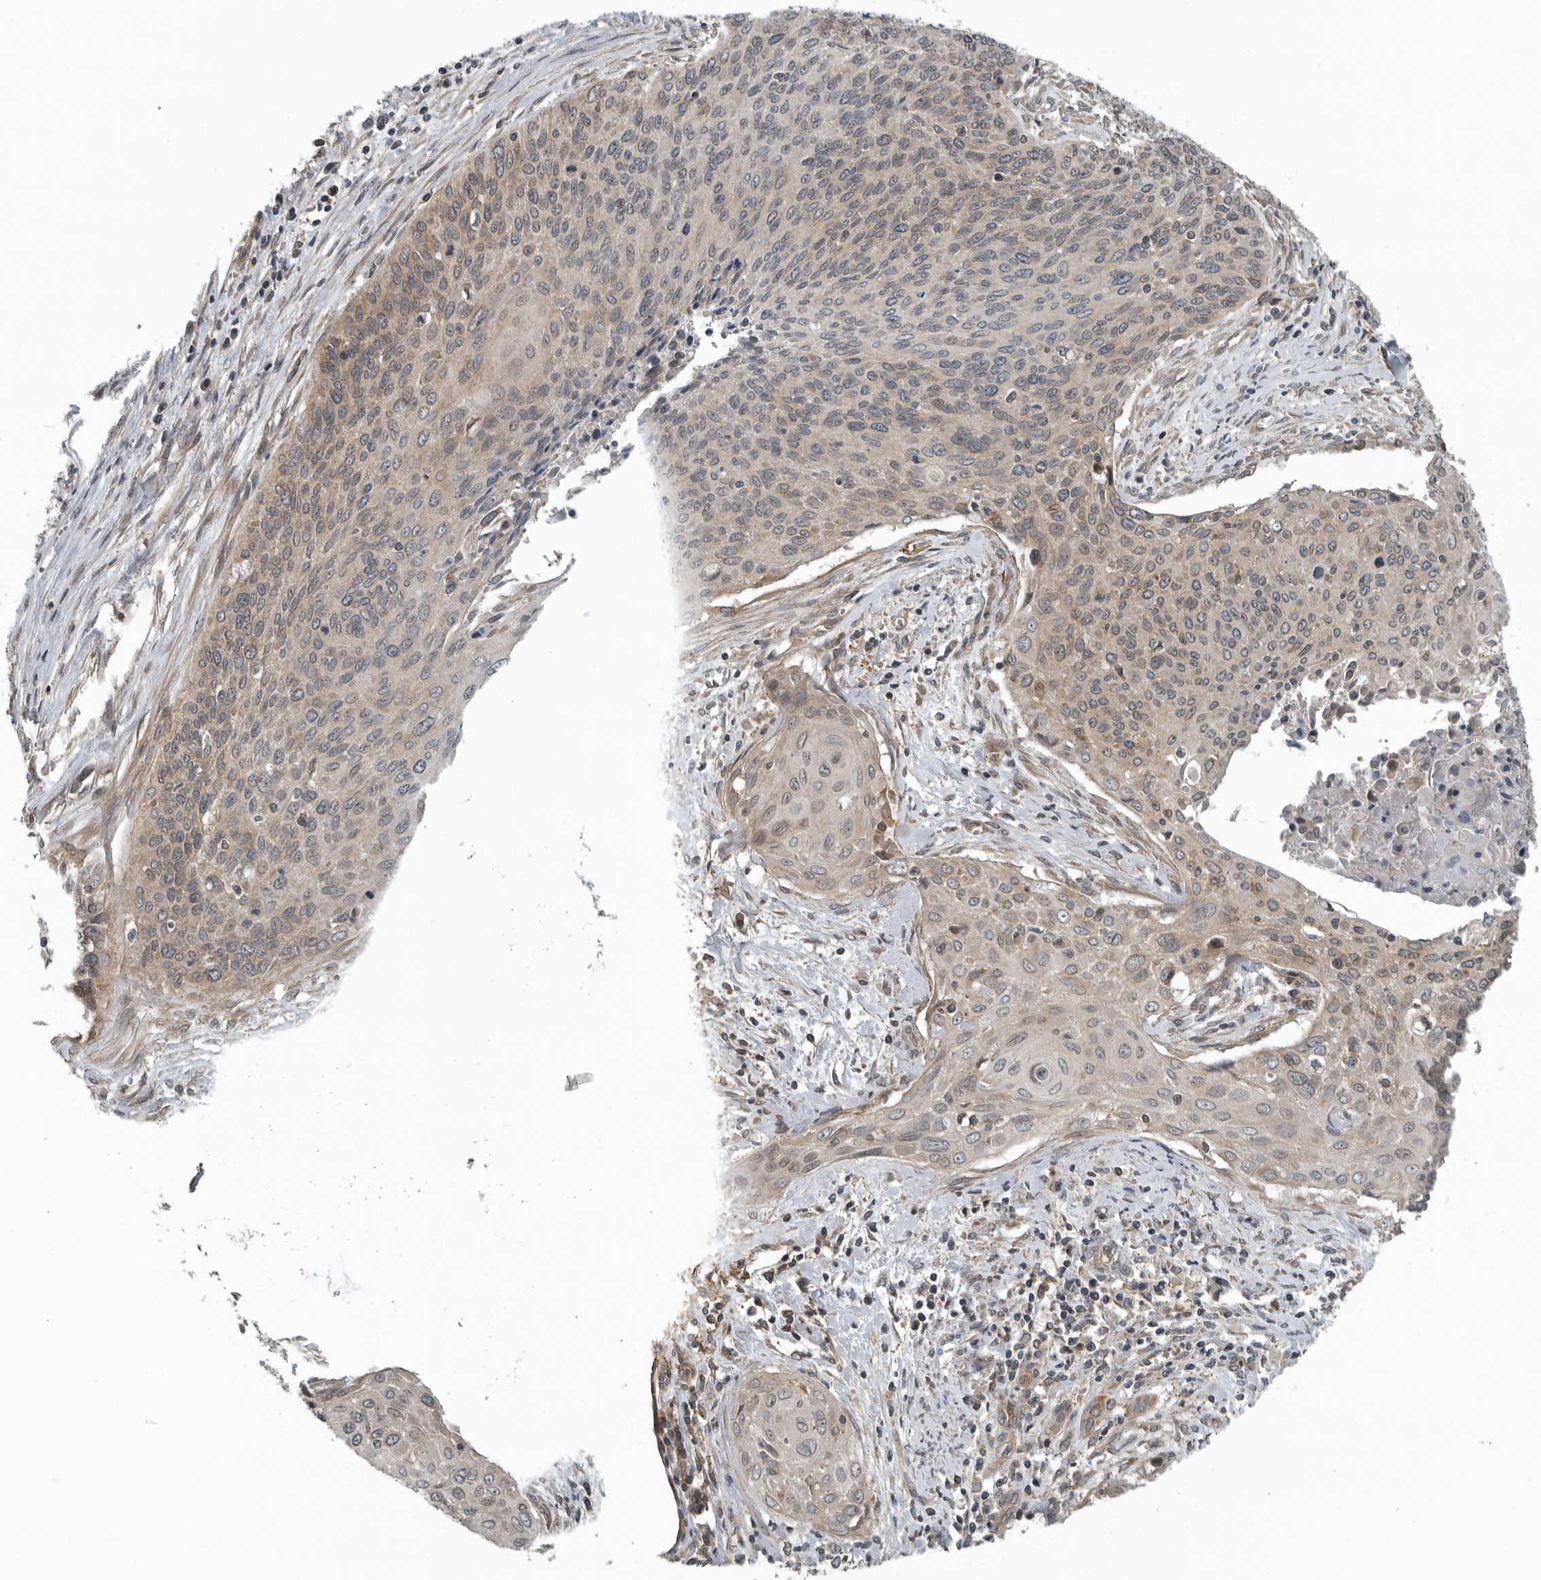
{"staining": {"intensity": "weak", "quantity": "25%-75%", "location": "cytoplasmic/membranous"}, "tissue": "cervical cancer", "cell_type": "Tumor cells", "image_type": "cancer", "snomed": [{"axis": "morphology", "description": "Squamous cell carcinoma, NOS"}, {"axis": "topography", "description": "Cervix"}], "caption": "High-power microscopy captured an immunohistochemistry (IHC) micrograph of cervical cancer, revealing weak cytoplasmic/membranous expression in about 25%-75% of tumor cells. Nuclei are stained in blue.", "gene": "AMFR", "patient": {"sex": "female", "age": 55}}